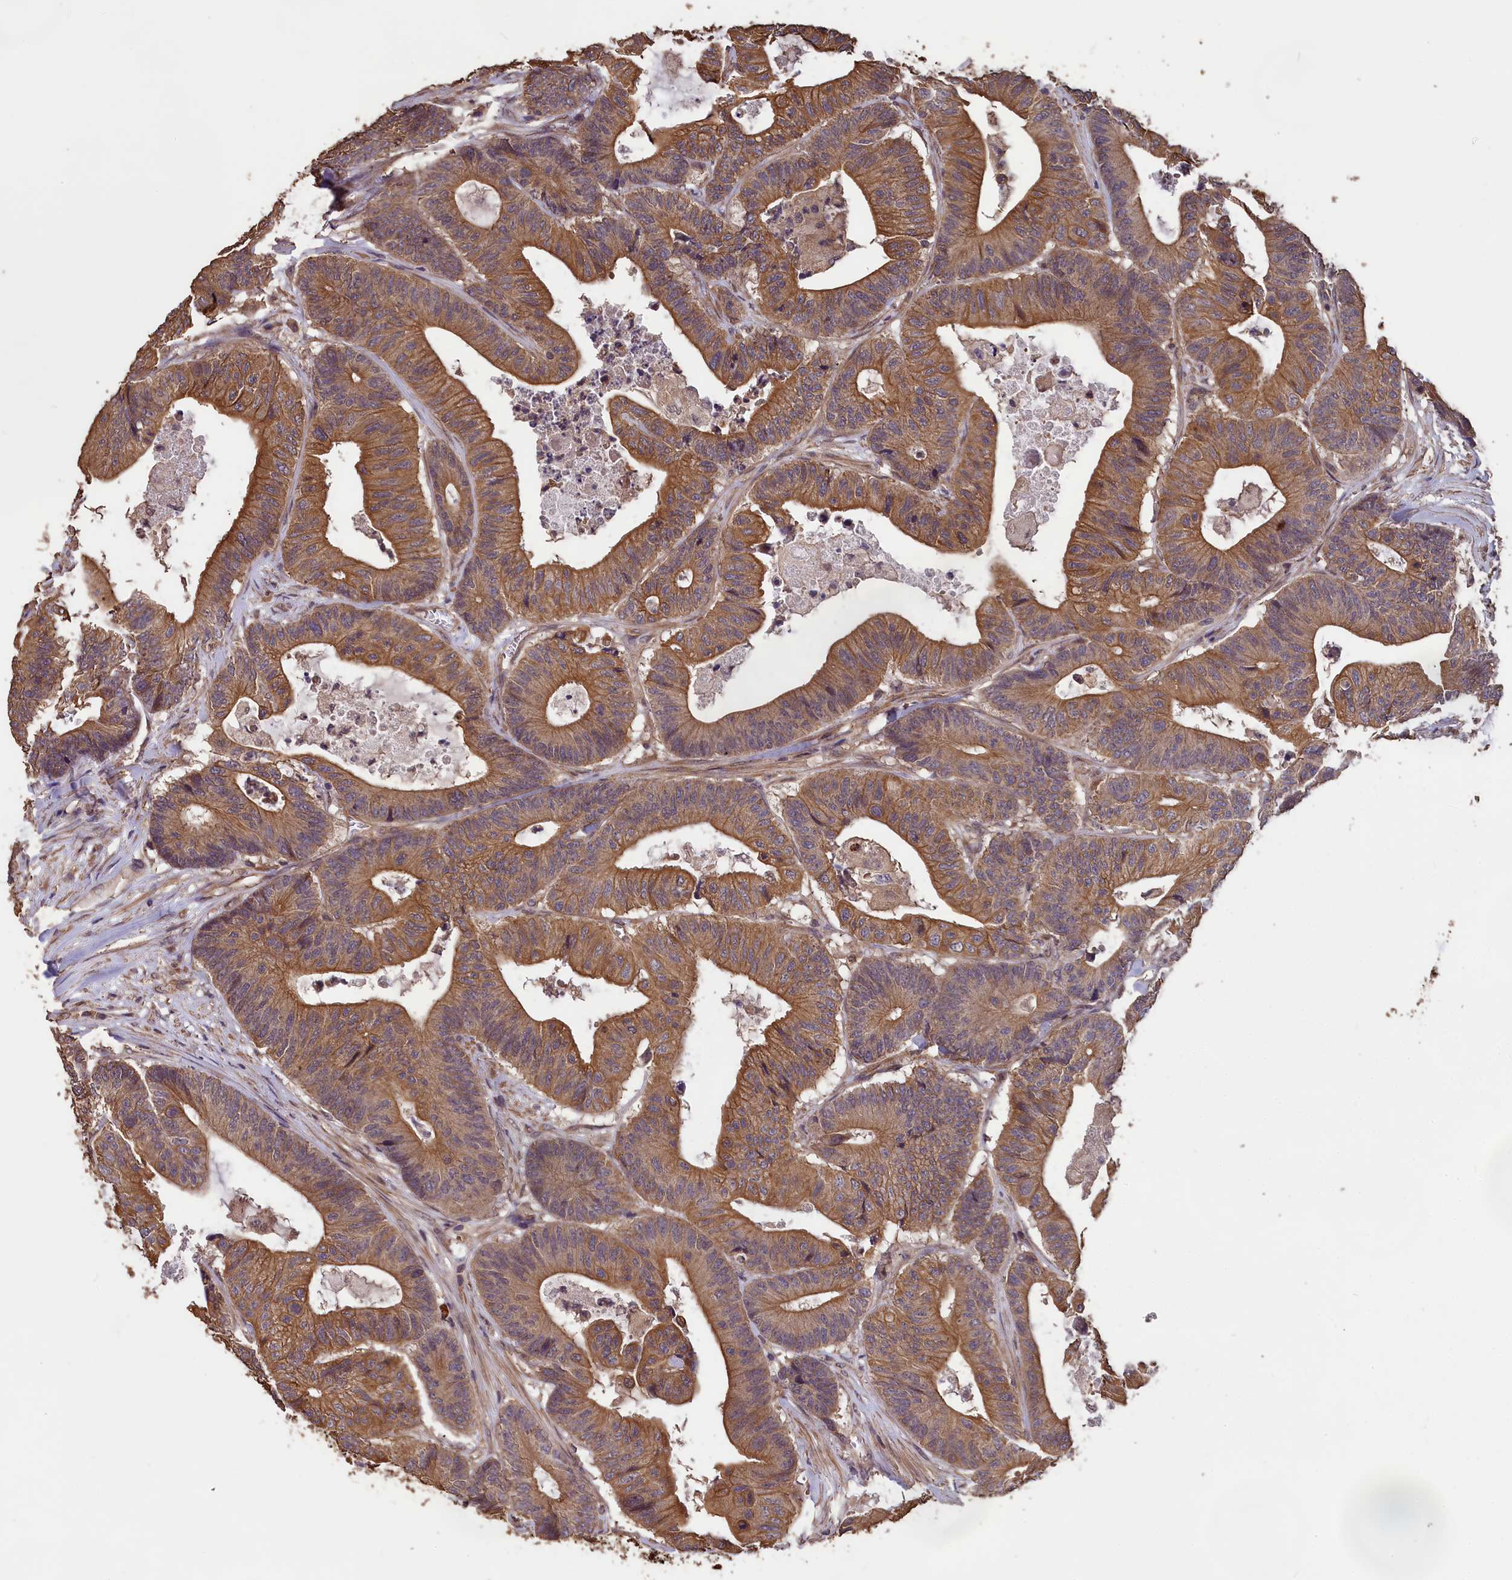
{"staining": {"intensity": "moderate", "quantity": ">75%", "location": "cytoplasmic/membranous"}, "tissue": "colorectal cancer", "cell_type": "Tumor cells", "image_type": "cancer", "snomed": [{"axis": "morphology", "description": "Adenocarcinoma, NOS"}, {"axis": "topography", "description": "Colon"}], "caption": "This photomicrograph displays colorectal cancer (adenocarcinoma) stained with IHC to label a protein in brown. The cytoplasmic/membranous of tumor cells show moderate positivity for the protein. Nuclei are counter-stained blue.", "gene": "CHD9", "patient": {"sex": "female", "age": 84}}